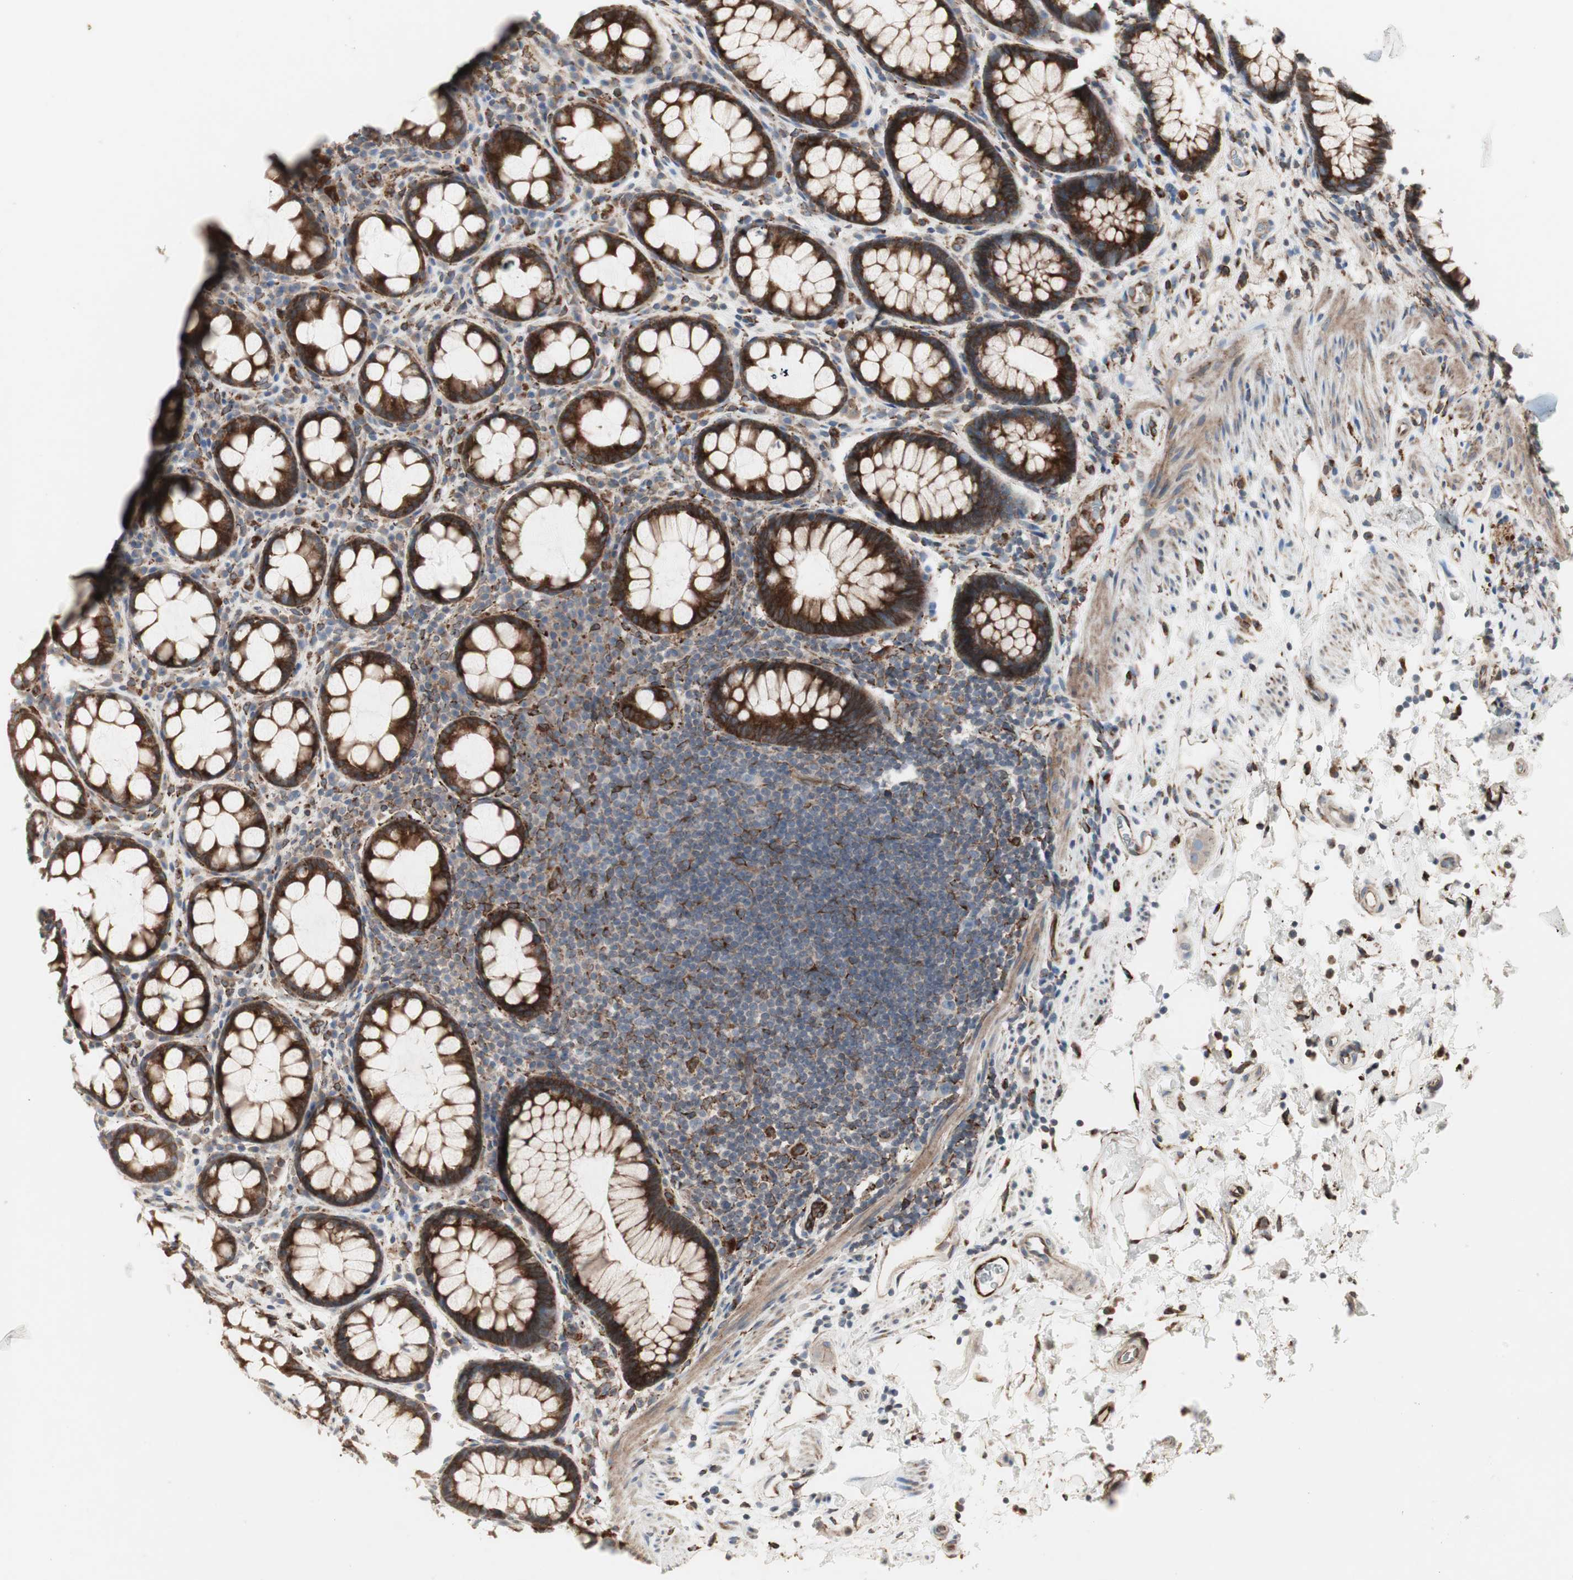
{"staining": {"intensity": "strong", "quantity": ">75%", "location": "cytoplasmic/membranous"}, "tissue": "rectum", "cell_type": "Glandular cells", "image_type": "normal", "snomed": [{"axis": "morphology", "description": "Normal tissue, NOS"}, {"axis": "topography", "description": "Rectum"}], "caption": "Strong cytoplasmic/membranous expression for a protein is appreciated in approximately >75% of glandular cells of normal rectum using IHC.", "gene": "H6PD", "patient": {"sex": "male", "age": 92}}